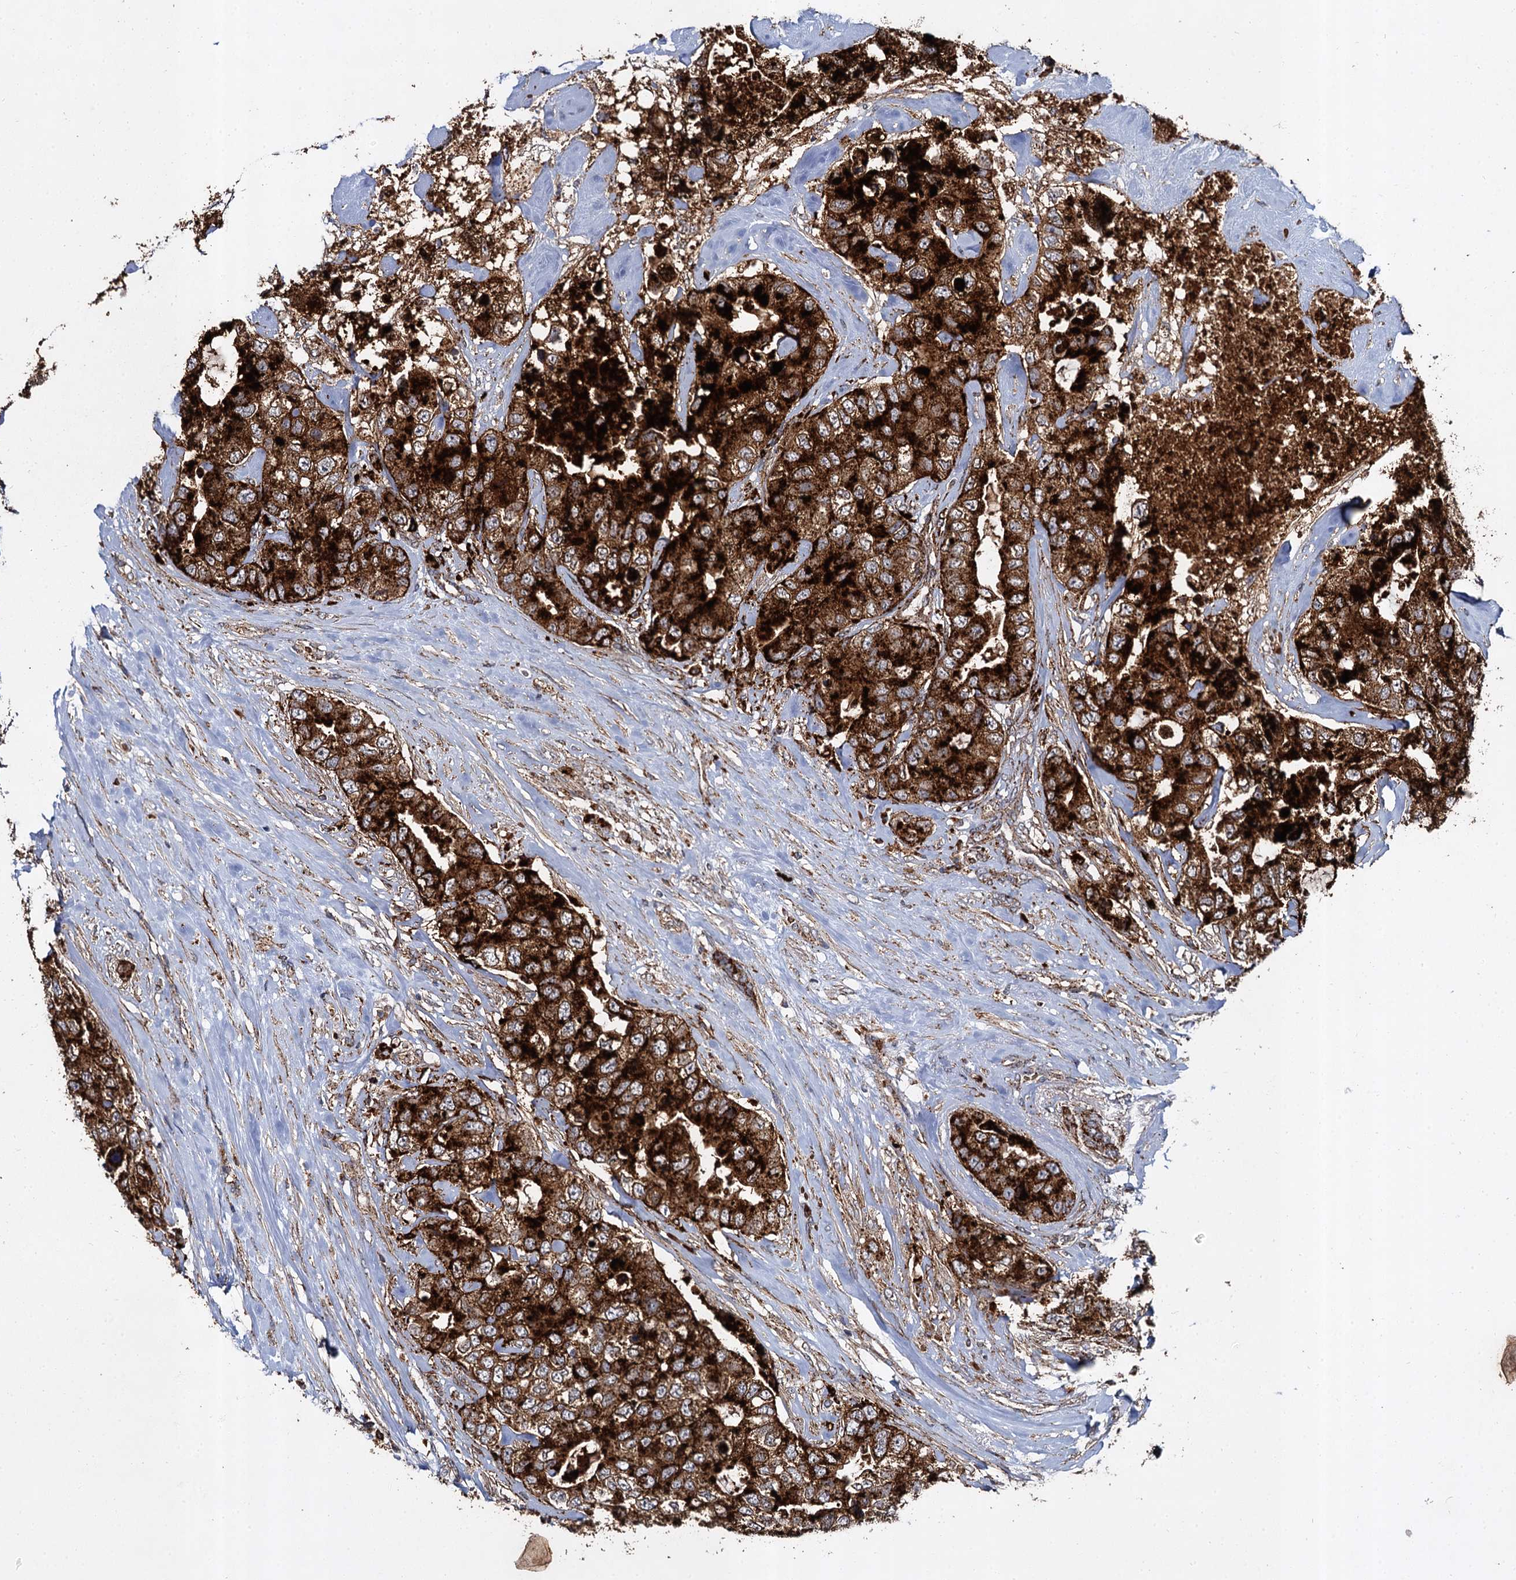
{"staining": {"intensity": "strong", "quantity": ">75%", "location": "cytoplasmic/membranous"}, "tissue": "breast cancer", "cell_type": "Tumor cells", "image_type": "cancer", "snomed": [{"axis": "morphology", "description": "Duct carcinoma"}, {"axis": "topography", "description": "Breast"}], "caption": "Breast cancer (infiltrating ductal carcinoma) stained with a protein marker reveals strong staining in tumor cells.", "gene": "GBA1", "patient": {"sex": "female", "age": 62}}